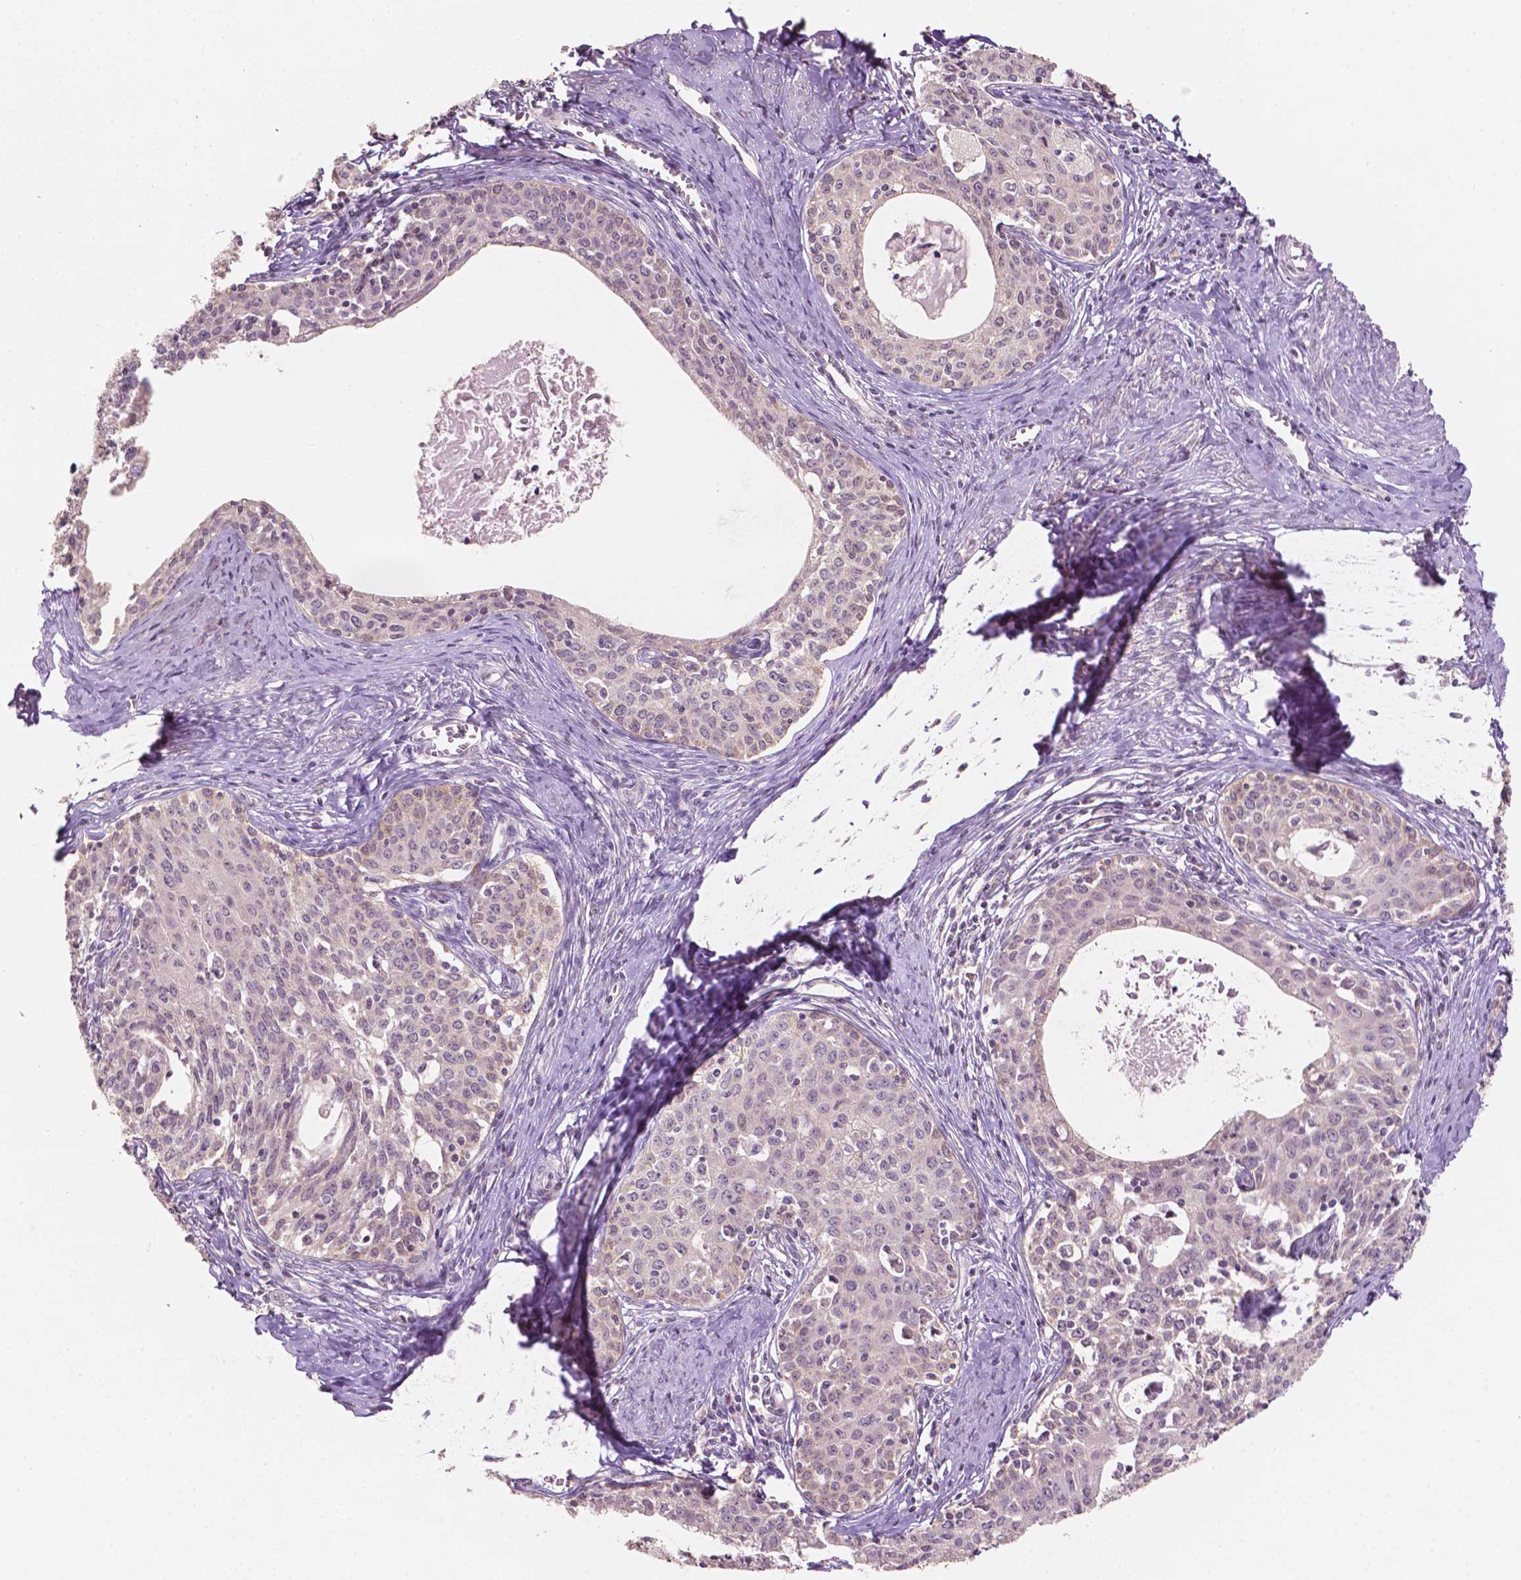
{"staining": {"intensity": "negative", "quantity": "none", "location": "none"}, "tissue": "cervical cancer", "cell_type": "Tumor cells", "image_type": "cancer", "snomed": [{"axis": "morphology", "description": "Squamous cell carcinoma, NOS"}, {"axis": "morphology", "description": "Adenocarcinoma, NOS"}, {"axis": "topography", "description": "Cervix"}], "caption": "The micrograph shows no significant staining in tumor cells of cervical squamous cell carcinoma. (Stains: DAB IHC with hematoxylin counter stain, Microscopy: brightfield microscopy at high magnification).", "gene": "NOS1AP", "patient": {"sex": "female", "age": 52}}